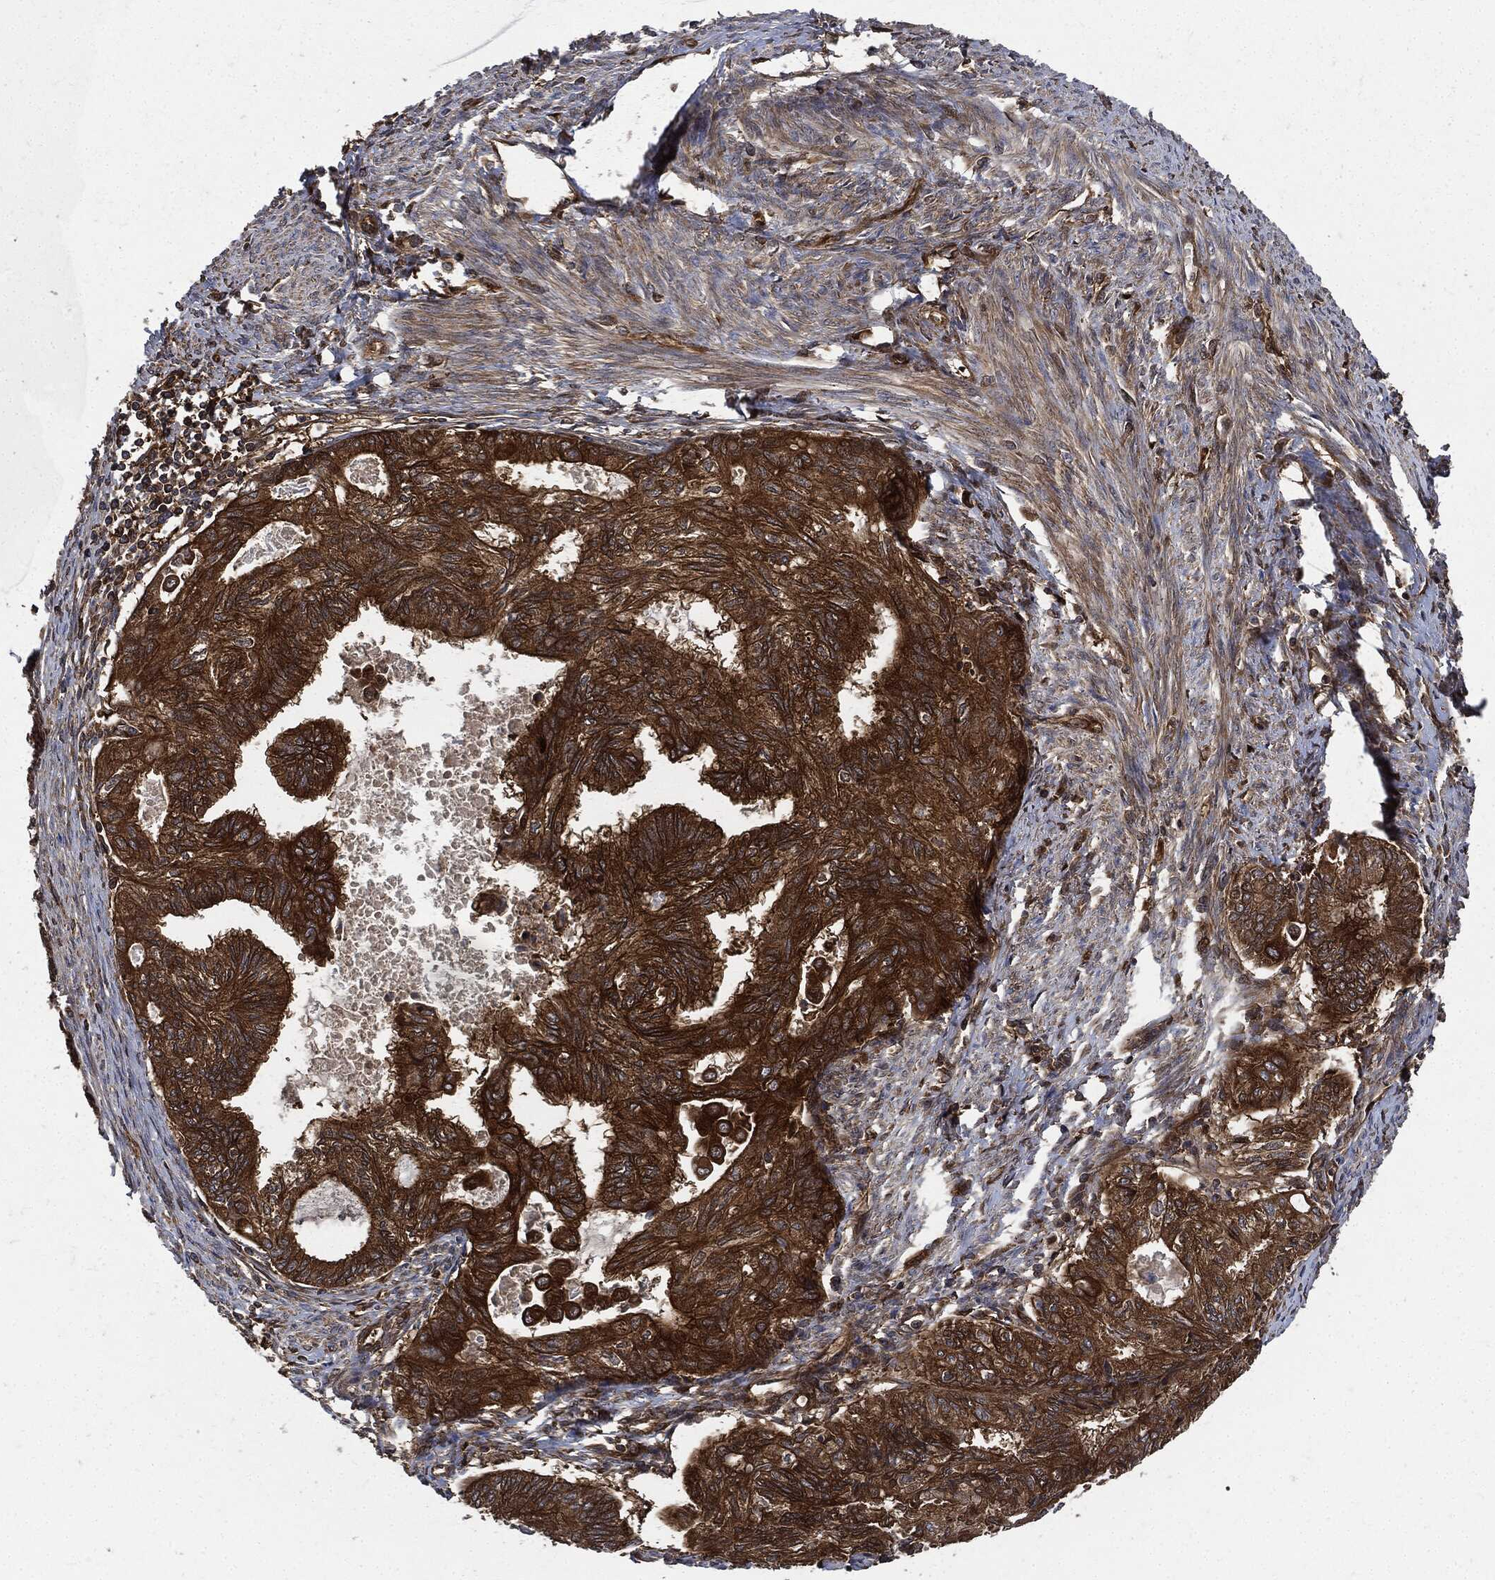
{"staining": {"intensity": "strong", "quantity": ">75%", "location": "cytoplasmic/membranous"}, "tissue": "endometrial cancer", "cell_type": "Tumor cells", "image_type": "cancer", "snomed": [{"axis": "morphology", "description": "Adenocarcinoma, NOS"}, {"axis": "topography", "description": "Endometrium"}], "caption": "DAB (3,3'-diaminobenzidine) immunohistochemical staining of adenocarcinoma (endometrial) demonstrates strong cytoplasmic/membranous protein expression in approximately >75% of tumor cells.", "gene": "XPNPEP1", "patient": {"sex": "female", "age": 86}}